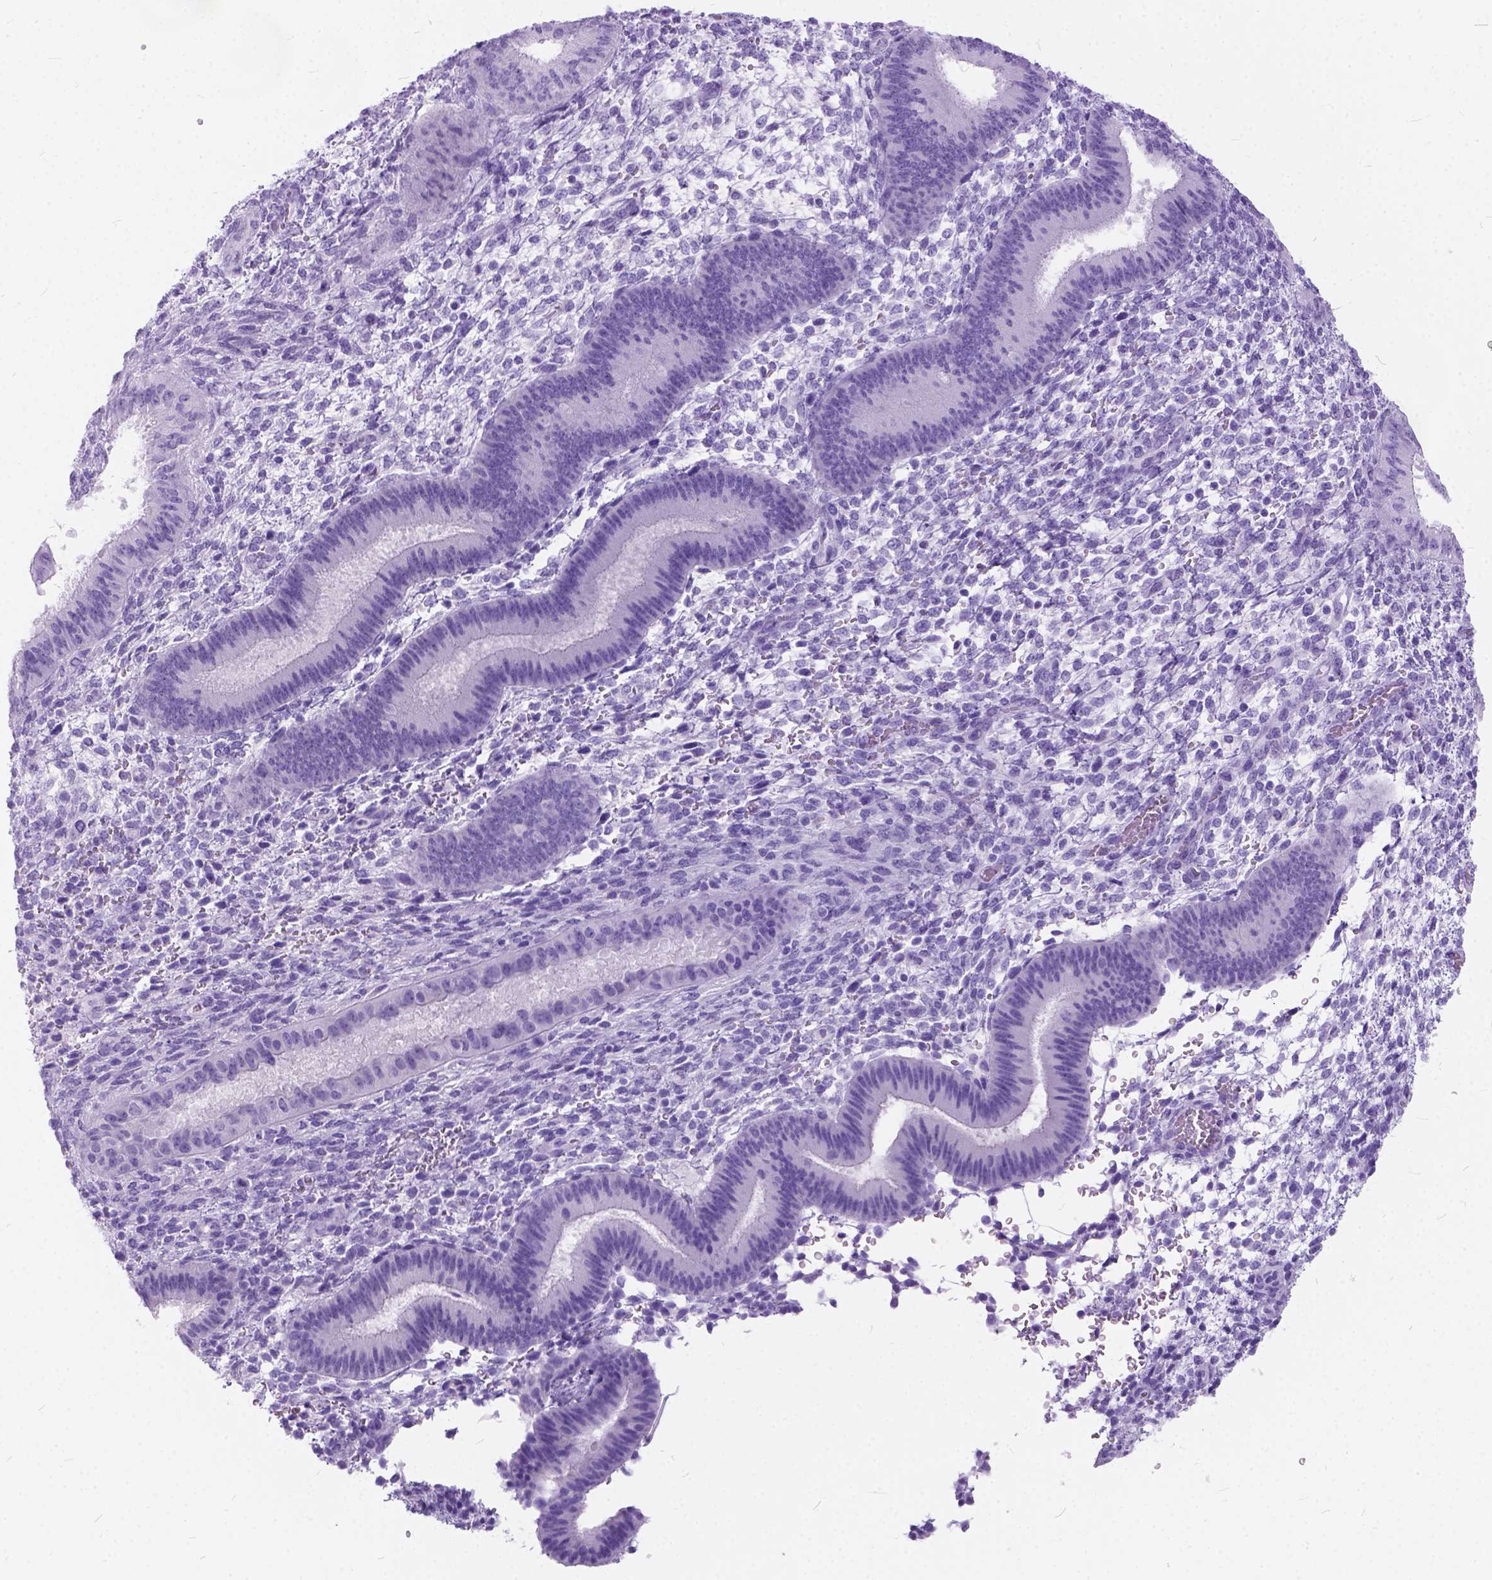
{"staining": {"intensity": "negative", "quantity": "none", "location": "none"}, "tissue": "endometrium", "cell_type": "Cells in endometrial stroma", "image_type": "normal", "snomed": [{"axis": "morphology", "description": "Normal tissue, NOS"}, {"axis": "topography", "description": "Endometrium"}], "caption": "Immunohistochemistry photomicrograph of unremarkable endometrium: human endometrium stained with DAB (3,3'-diaminobenzidine) displays no significant protein staining in cells in endometrial stroma.", "gene": "C1QTNF3", "patient": {"sex": "female", "age": 39}}